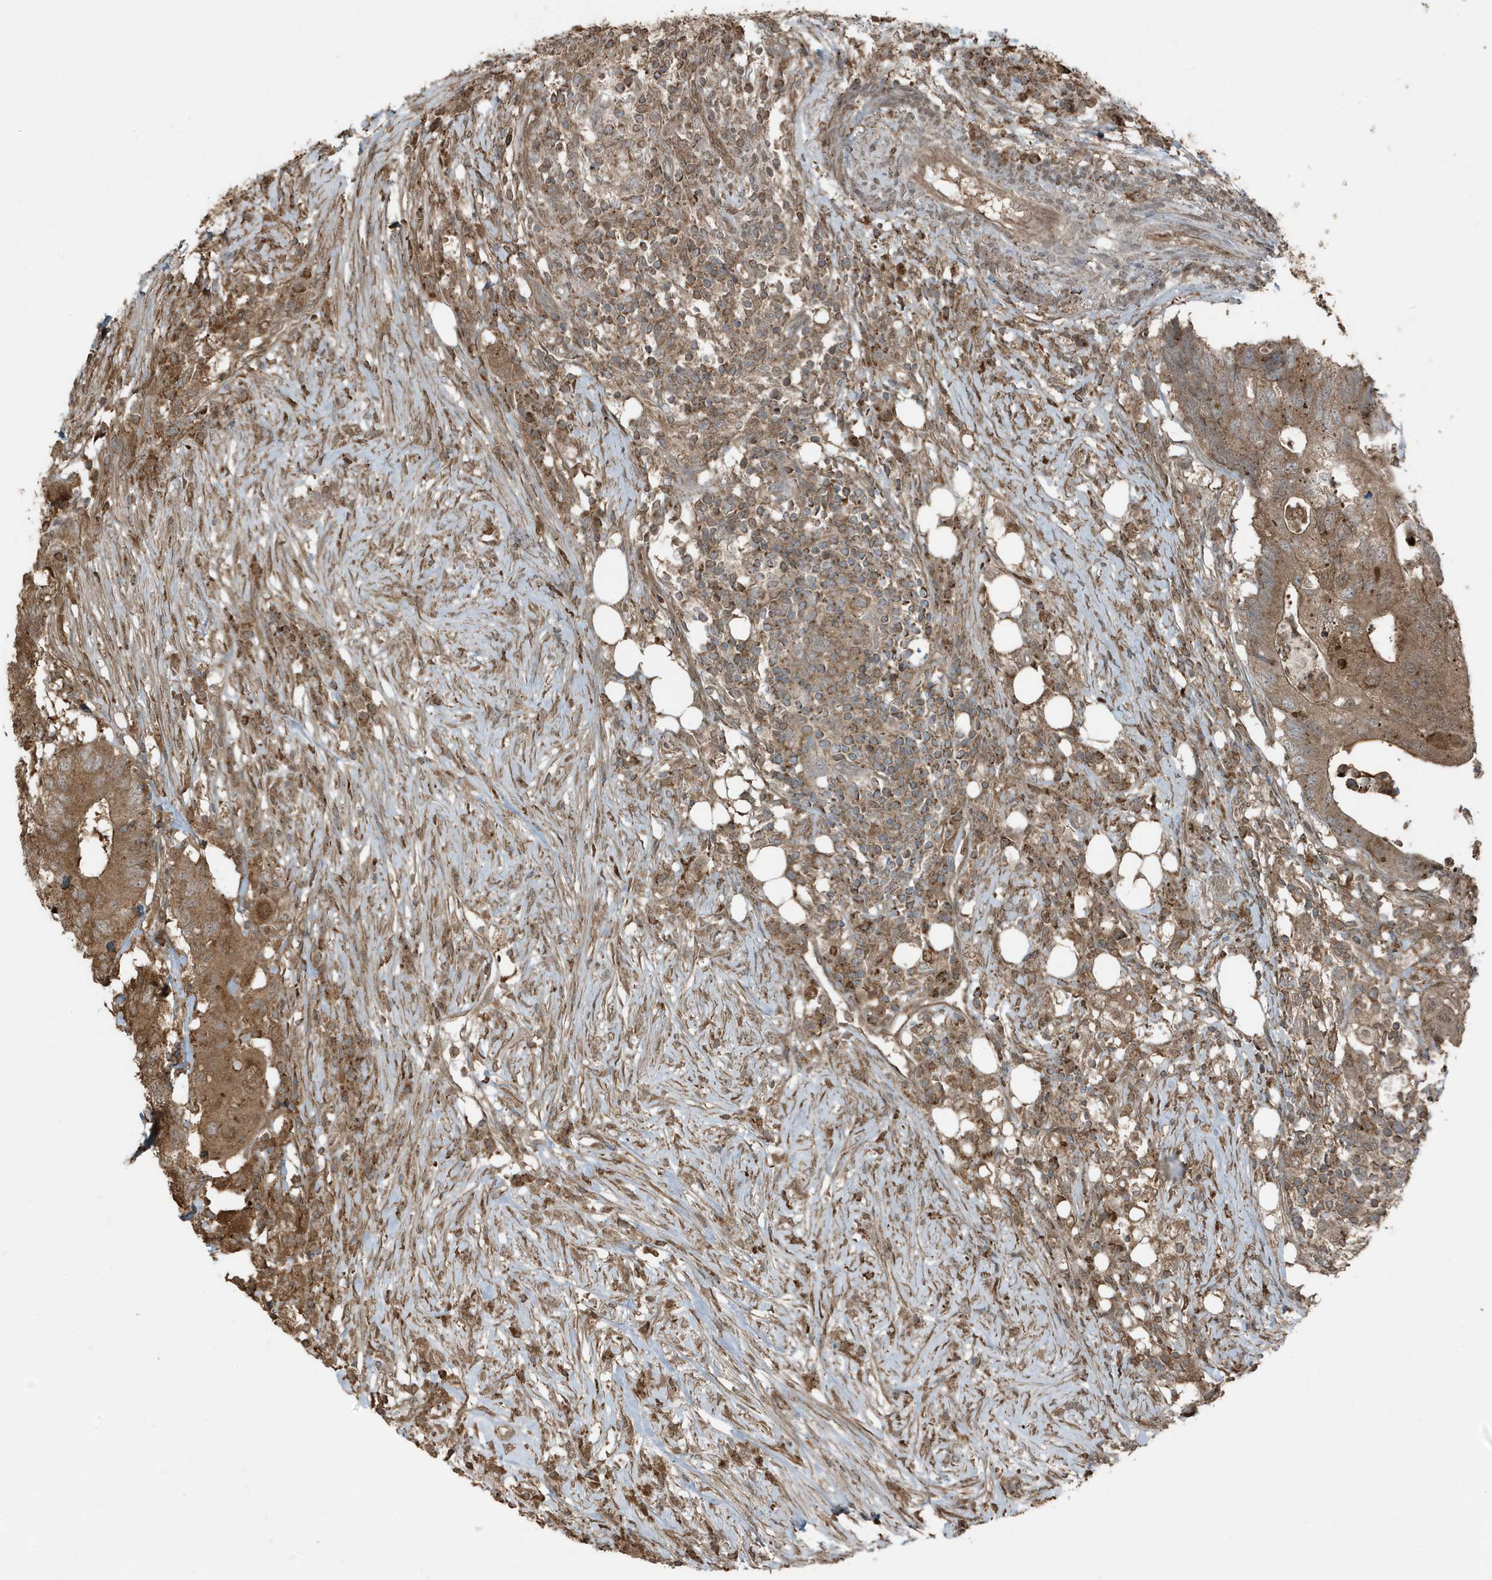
{"staining": {"intensity": "moderate", "quantity": ">75%", "location": "cytoplasmic/membranous"}, "tissue": "colorectal cancer", "cell_type": "Tumor cells", "image_type": "cancer", "snomed": [{"axis": "morphology", "description": "Adenocarcinoma, NOS"}, {"axis": "topography", "description": "Colon"}], "caption": "Protein staining by immunohistochemistry (IHC) reveals moderate cytoplasmic/membranous expression in approximately >75% of tumor cells in colorectal cancer (adenocarcinoma).", "gene": "AZI2", "patient": {"sex": "male", "age": 71}}